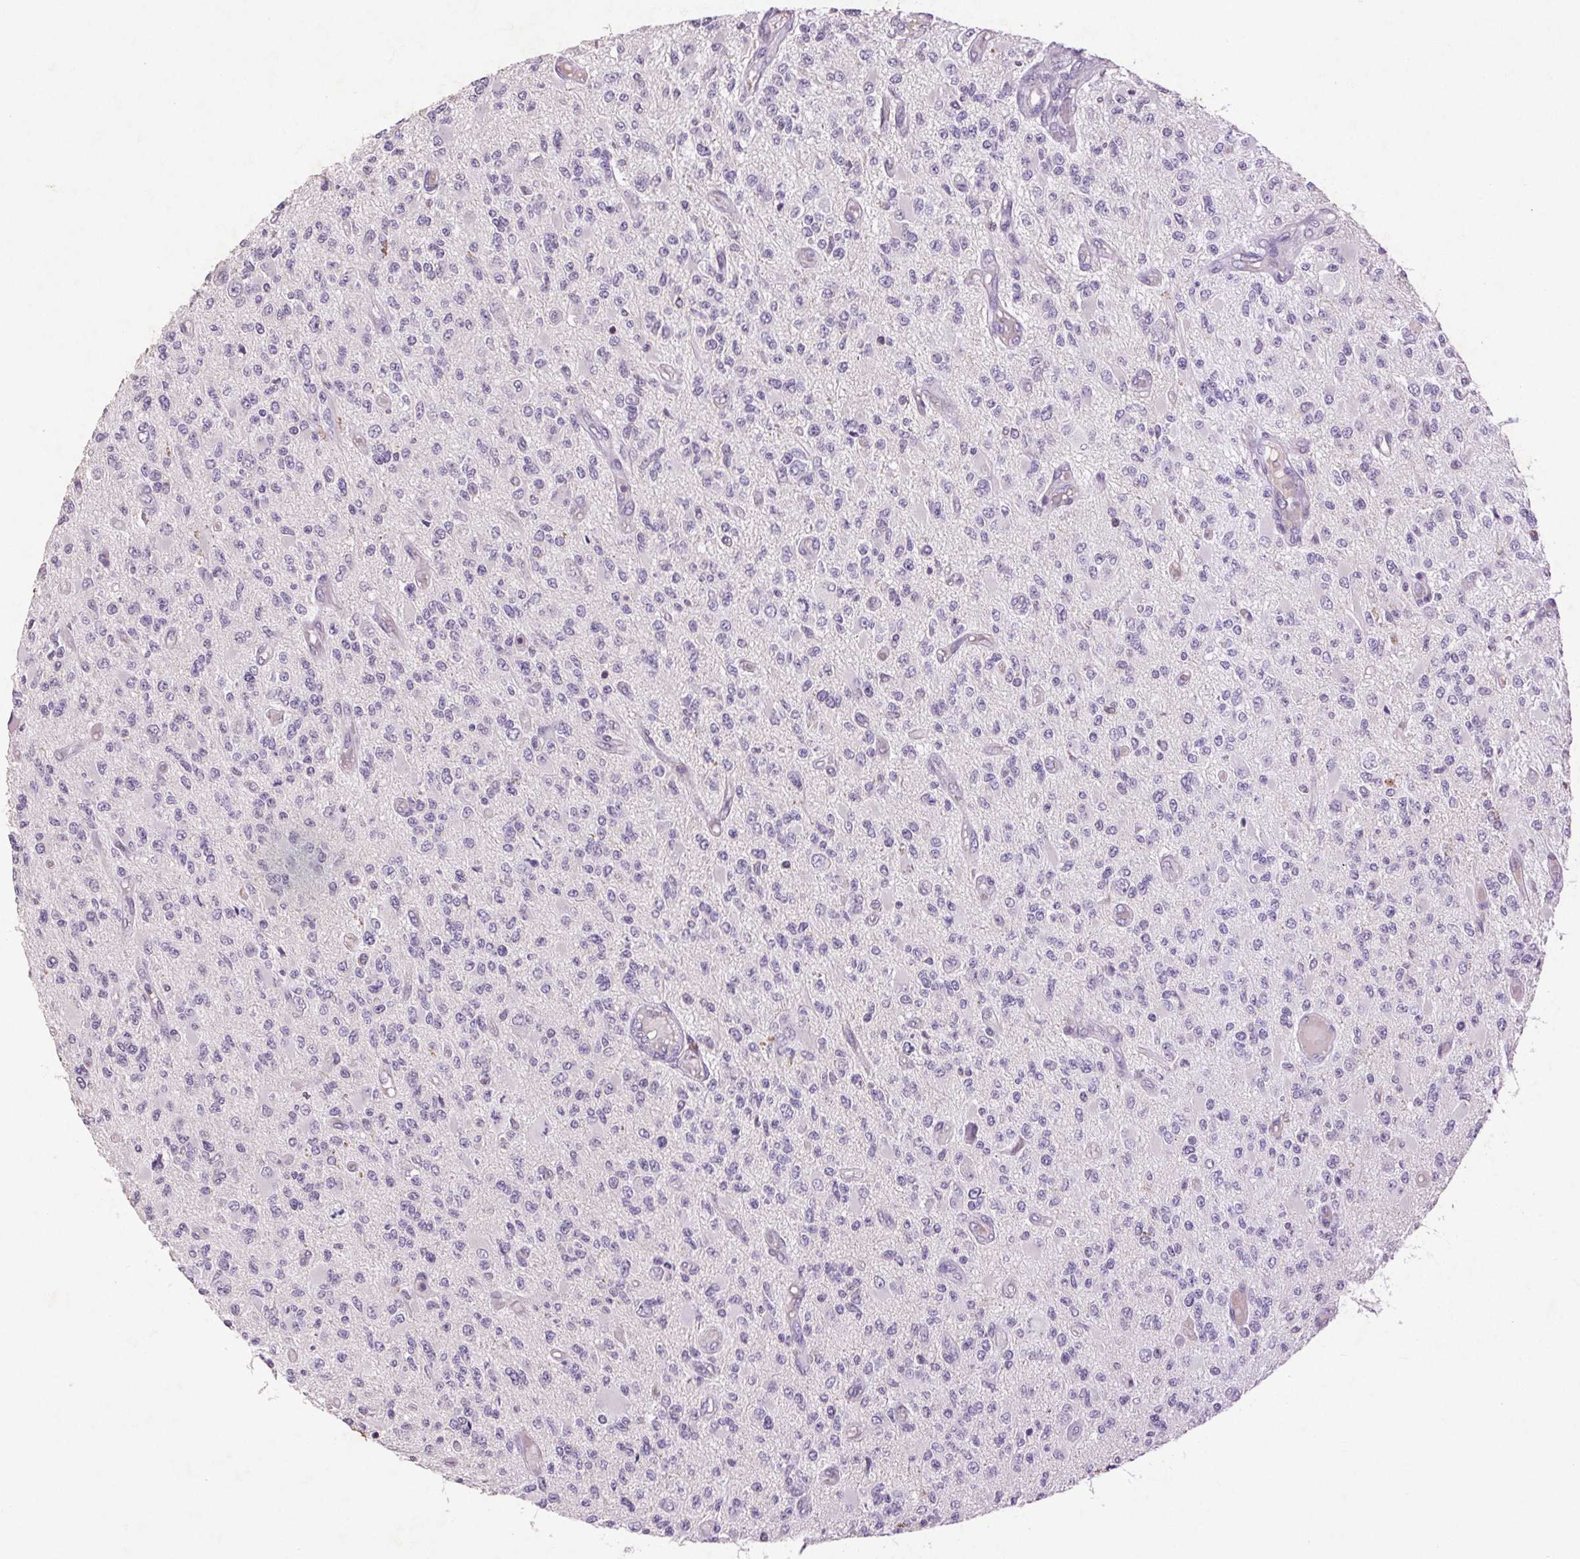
{"staining": {"intensity": "negative", "quantity": "none", "location": "none"}, "tissue": "glioma", "cell_type": "Tumor cells", "image_type": "cancer", "snomed": [{"axis": "morphology", "description": "Glioma, malignant, High grade"}, {"axis": "topography", "description": "Brain"}], "caption": "Tumor cells show no significant protein expression in high-grade glioma (malignant).", "gene": "FNDC7", "patient": {"sex": "female", "age": 63}}